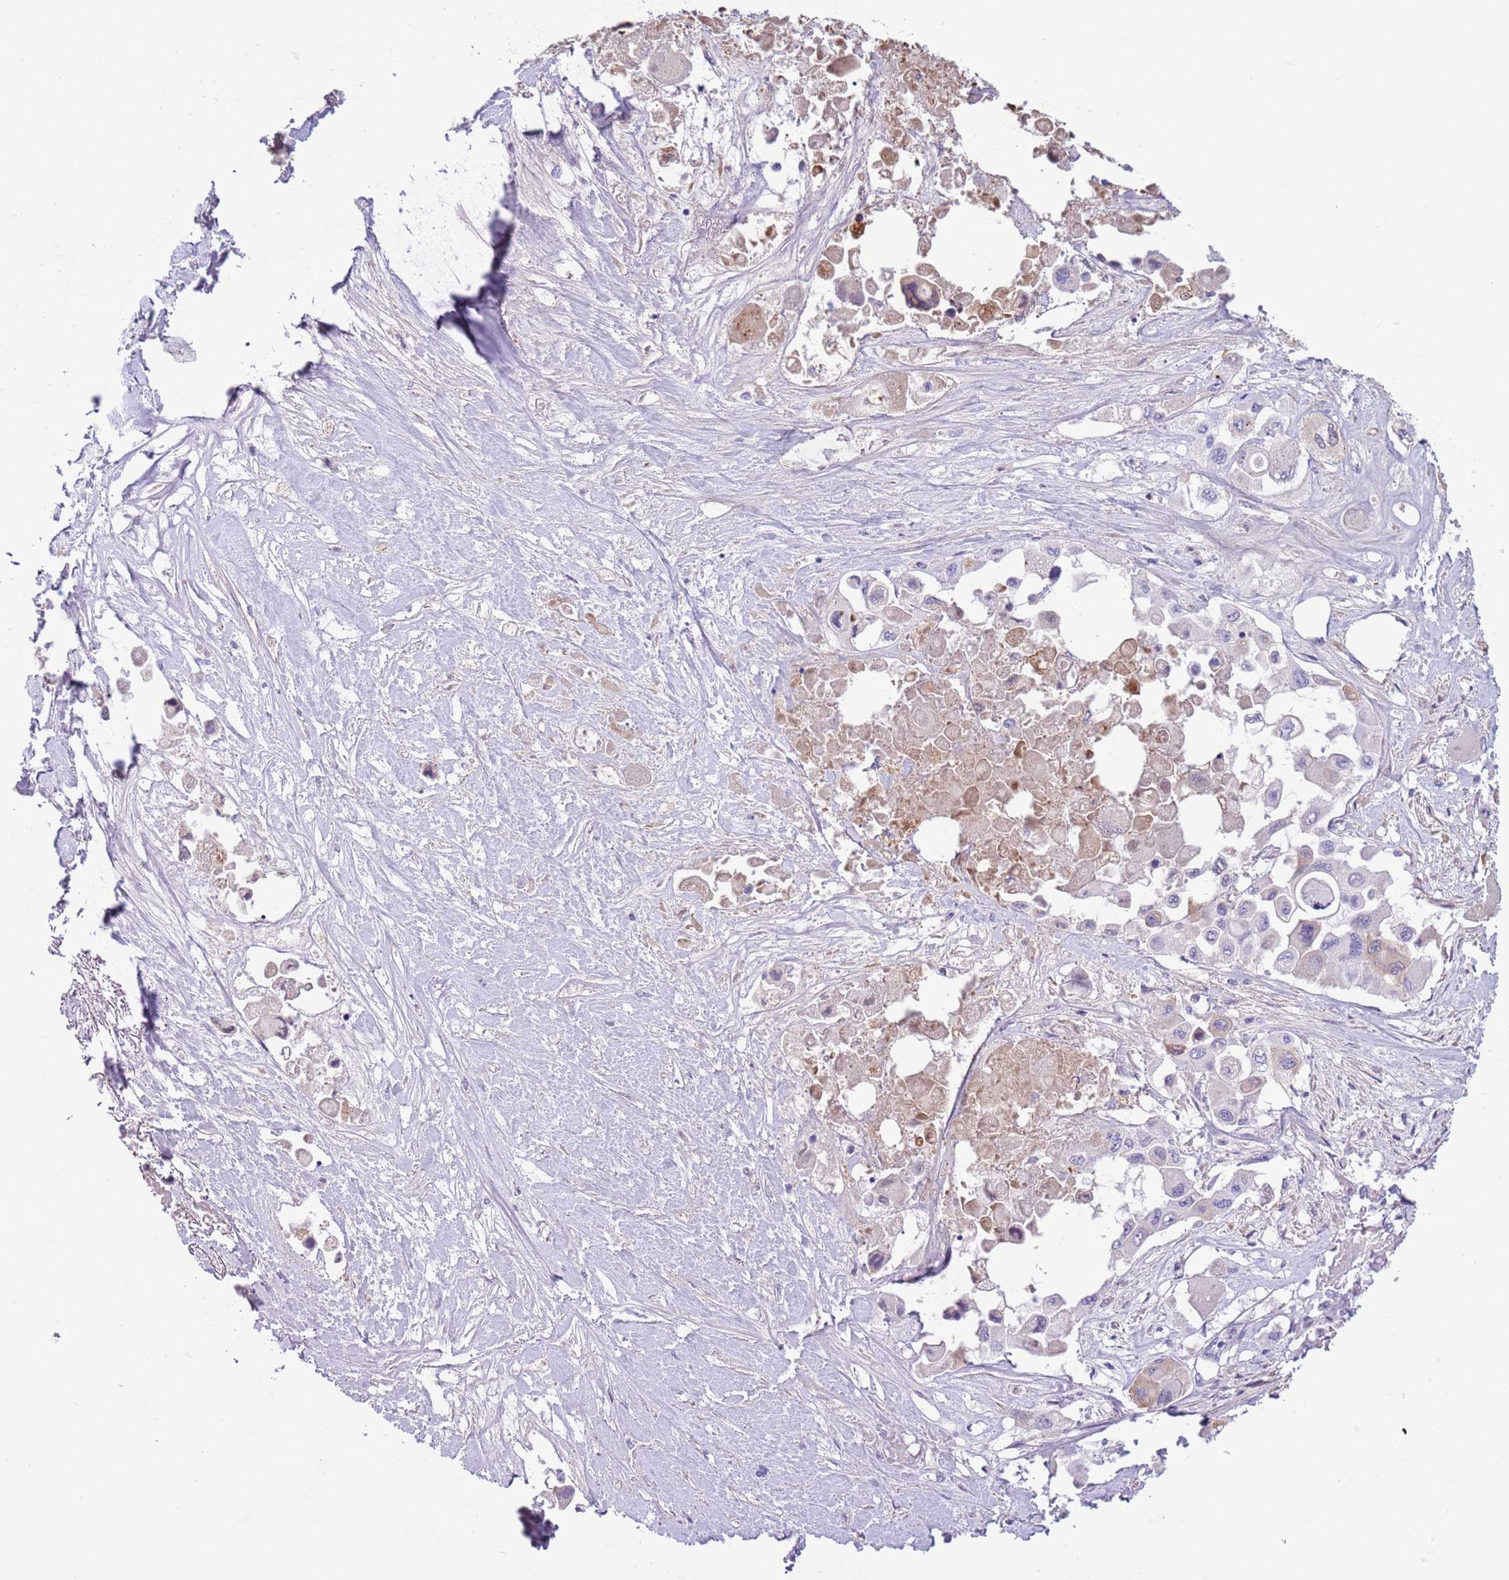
{"staining": {"intensity": "negative", "quantity": "none", "location": "none"}, "tissue": "pancreatic cancer", "cell_type": "Tumor cells", "image_type": "cancer", "snomed": [{"axis": "morphology", "description": "Adenocarcinoma, NOS"}, {"axis": "topography", "description": "Pancreas"}], "caption": "DAB (3,3'-diaminobenzidine) immunohistochemical staining of pancreatic adenocarcinoma exhibits no significant expression in tumor cells.", "gene": "ABHD17C", "patient": {"sex": "male", "age": 92}}